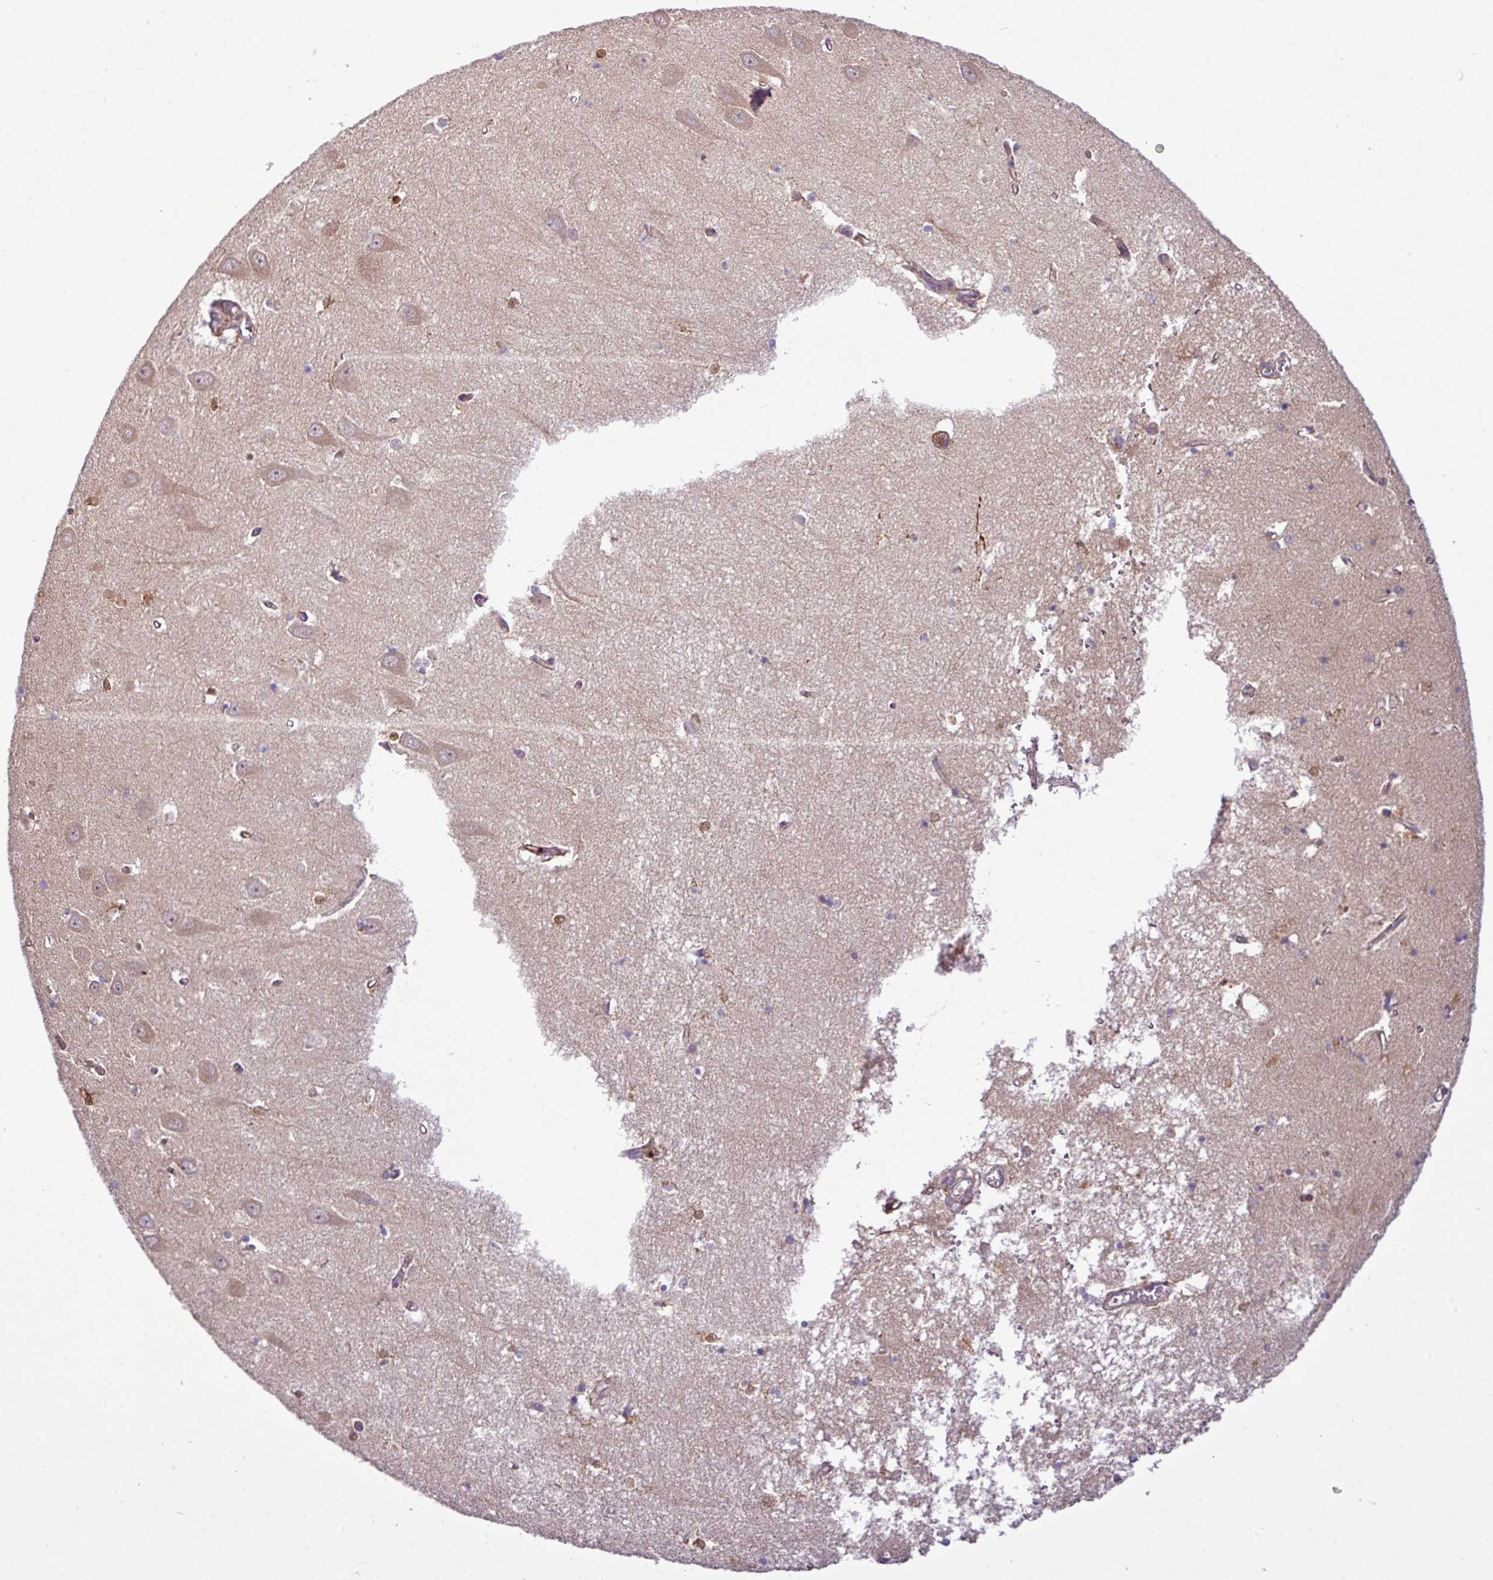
{"staining": {"intensity": "negative", "quantity": "none", "location": "none"}, "tissue": "hippocampus", "cell_type": "Glial cells", "image_type": "normal", "snomed": [{"axis": "morphology", "description": "Normal tissue, NOS"}, {"axis": "topography", "description": "Hippocampus"}], "caption": "Human hippocampus stained for a protein using immunohistochemistry (IHC) demonstrates no staining in glial cells.", "gene": "XIAP", "patient": {"sex": "male", "age": 70}}